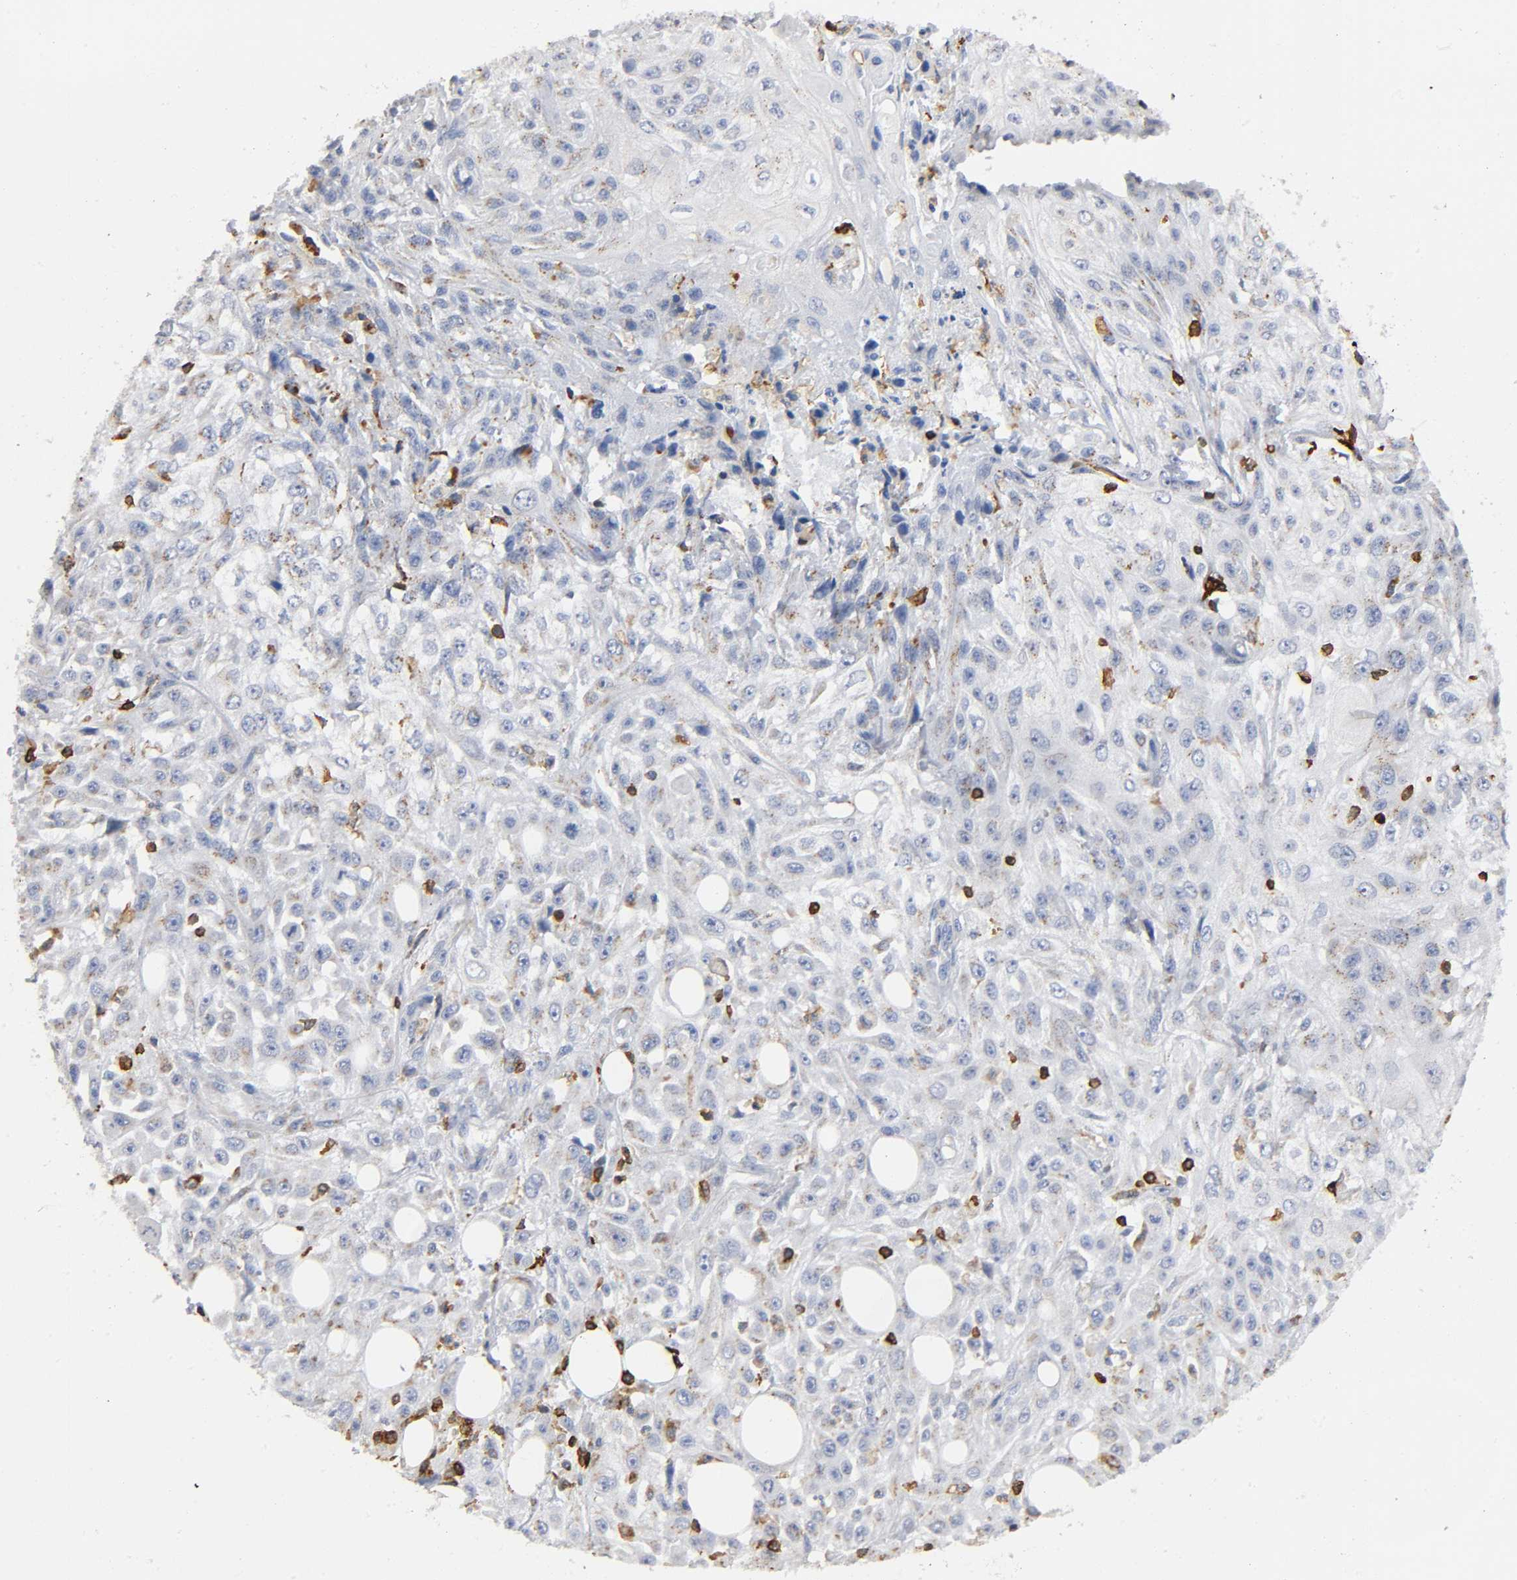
{"staining": {"intensity": "moderate", "quantity": "25%-75%", "location": "cytoplasmic/membranous"}, "tissue": "skin cancer", "cell_type": "Tumor cells", "image_type": "cancer", "snomed": [{"axis": "morphology", "description": "Squamous cell carcinoma, NOS"}, {"axis": "topography", "description": "Skin"}], "caption": "Moderate cytoplasmic/membranous expression for a protein is present in about 25%-75% of tumor cells of squamous cell carcinoma (skin) using IHC.", "gene": "CAPN10", "patient": {"sex": "male", "age": 75}}